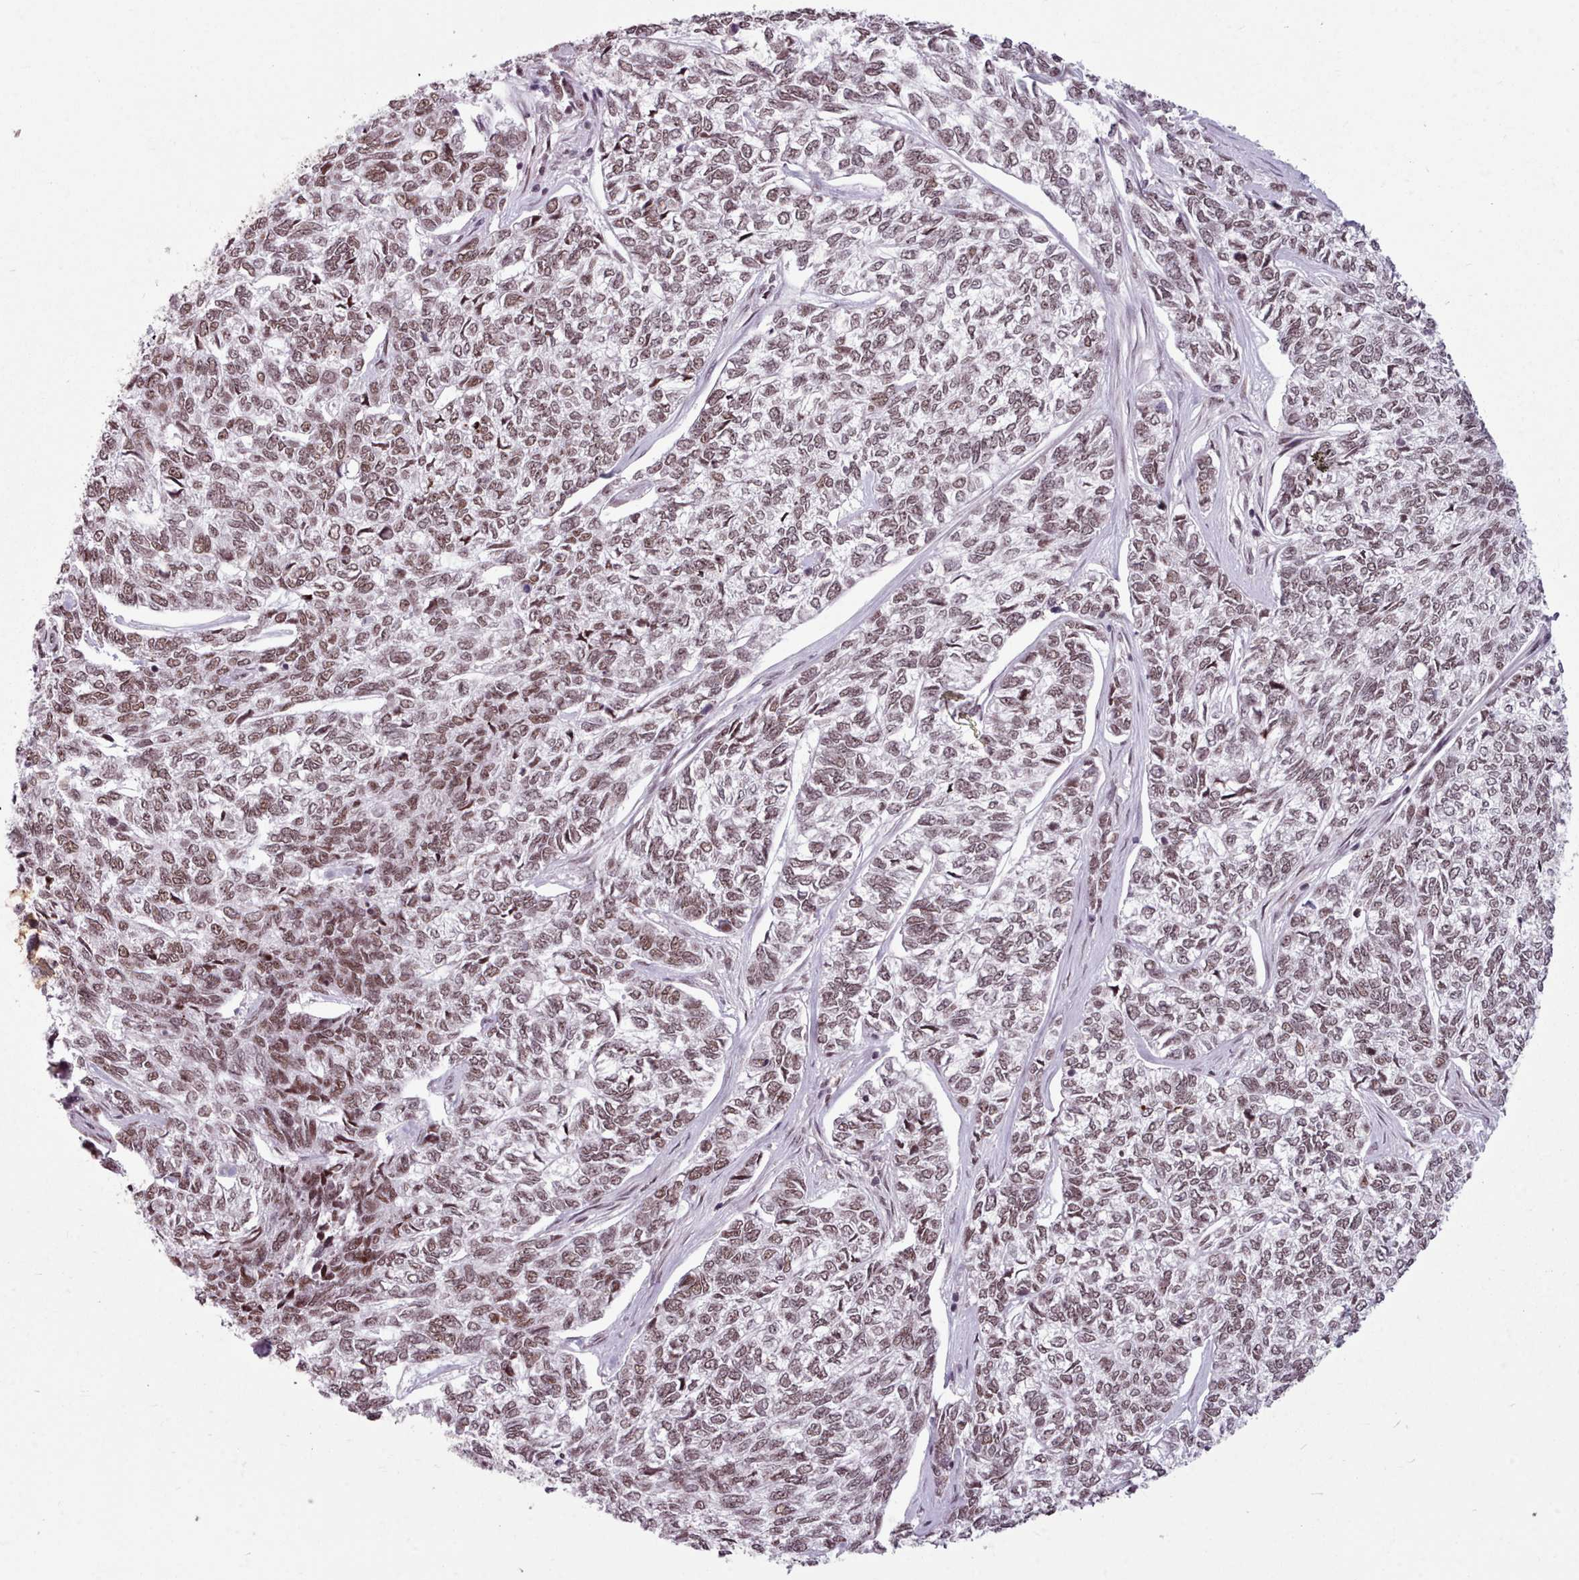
{"staining": {"intensity": "moderate", "quantity": ">75%", "location": "nuclear"}, "tissue": "skin cancer", "cell_type": "Tumor cells", "image_type": "cancer", "snomed": [{"axis": "morphology", "description": "Basal cell carcinoma"}, {"axis": "topography", "description": "Skin"}], "caption": "A brown stain shows moderate nuclear expression of a protein in human skin basal cell carcinoma tumor cells.", "gene": "SRRM1", "patient": {"sex": "female", "age": 65}}